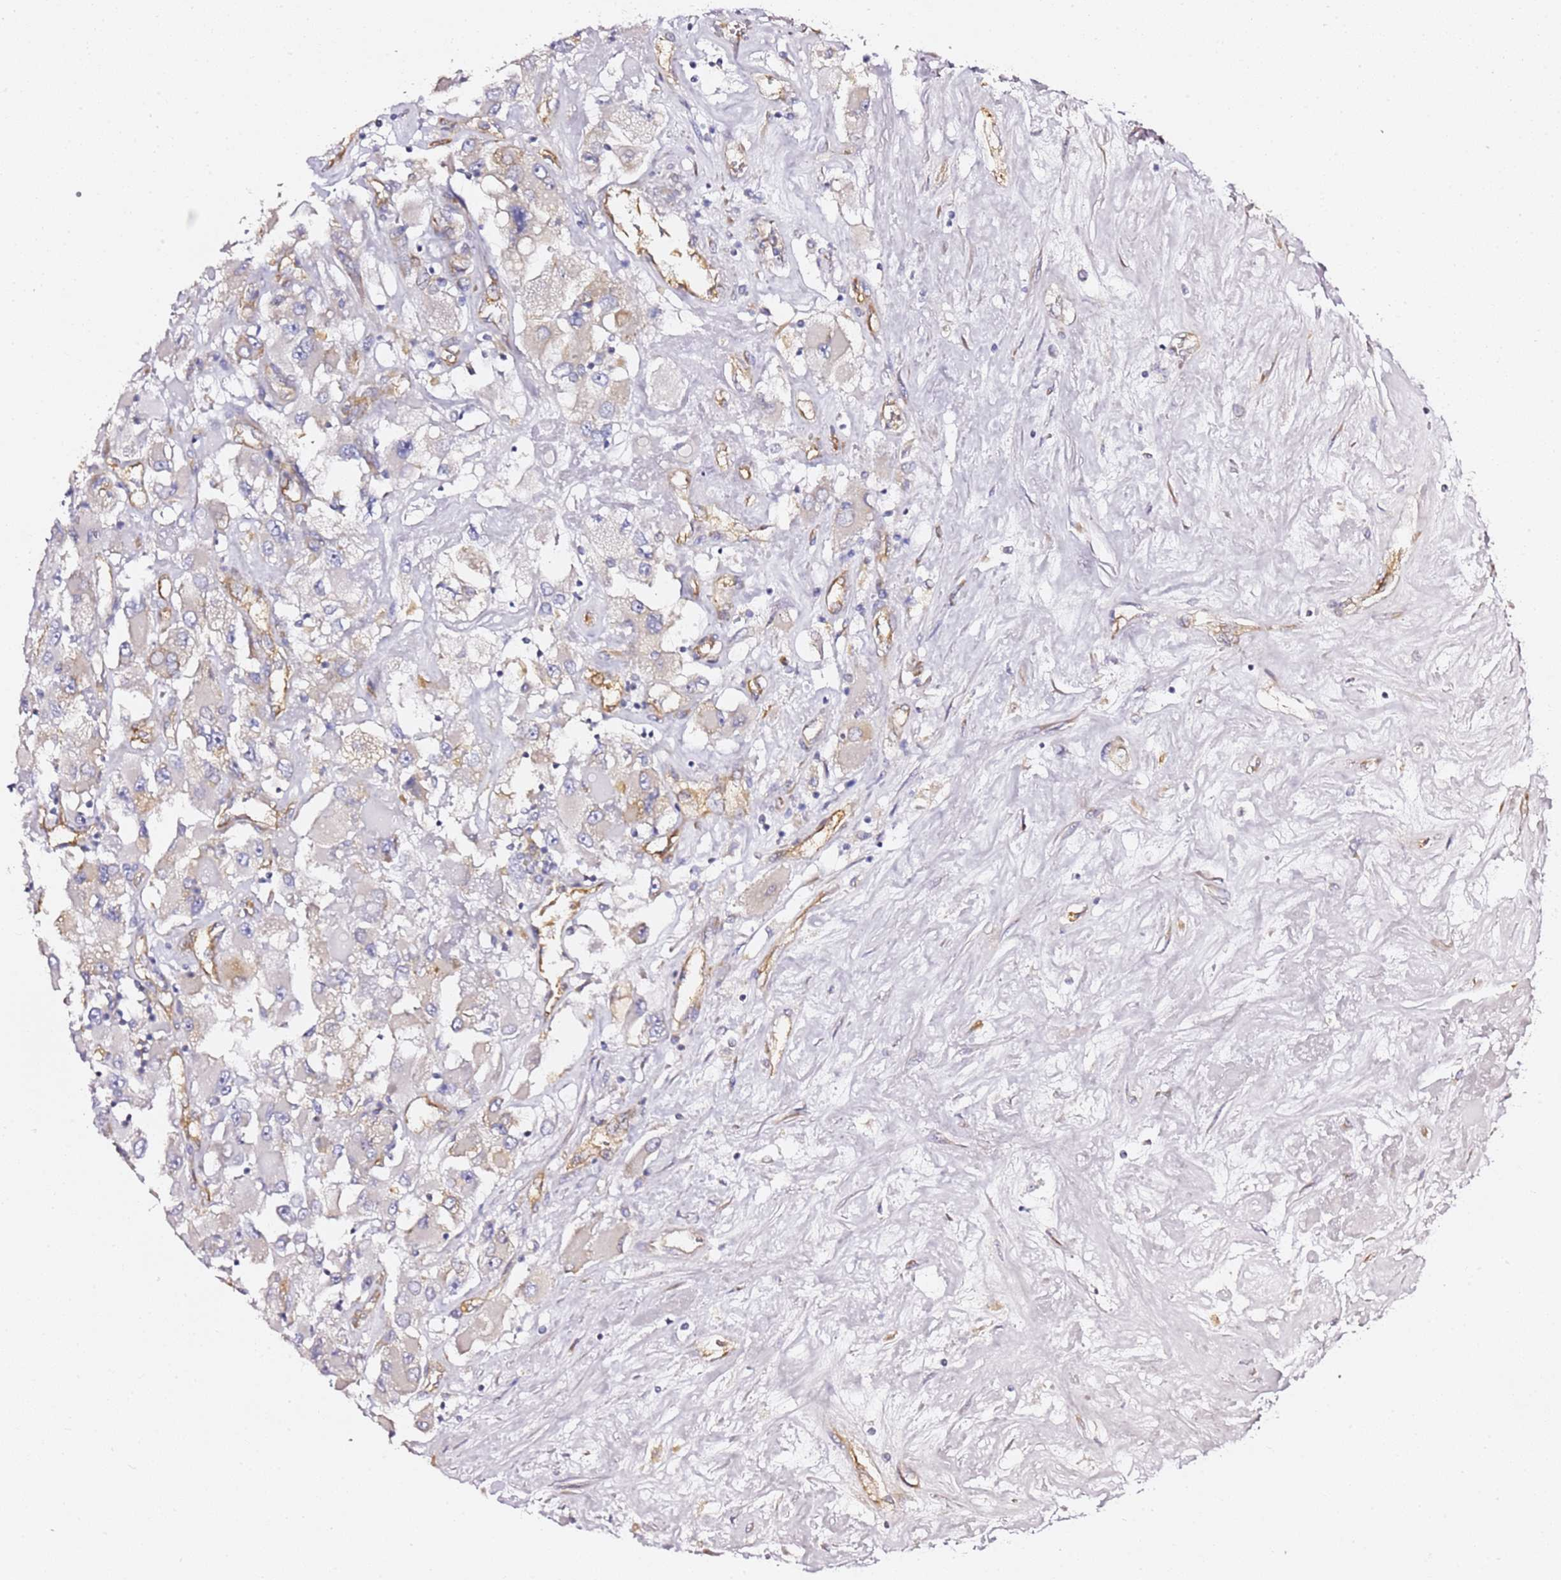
{"staining": {"intensity": "weak", "quantity": "<25%", "location": "cytoplasmic/membranous"}, "tissue": "renal cancer", "cell_type": "Tumor cells", "image_type": "cancer", "snomed": [{"axis": "morphology", "description": "Adenocarcinoma, NOS"}, {"axis": "topography", "description": "Kidney"}], "caption": "An immunohistochemistry (IHC) image of renal cancer is shown. There is no staining in tumor cells of renal cancer.", "gene": "KIF7", "patient": {"sex": "female", "age": 52}}